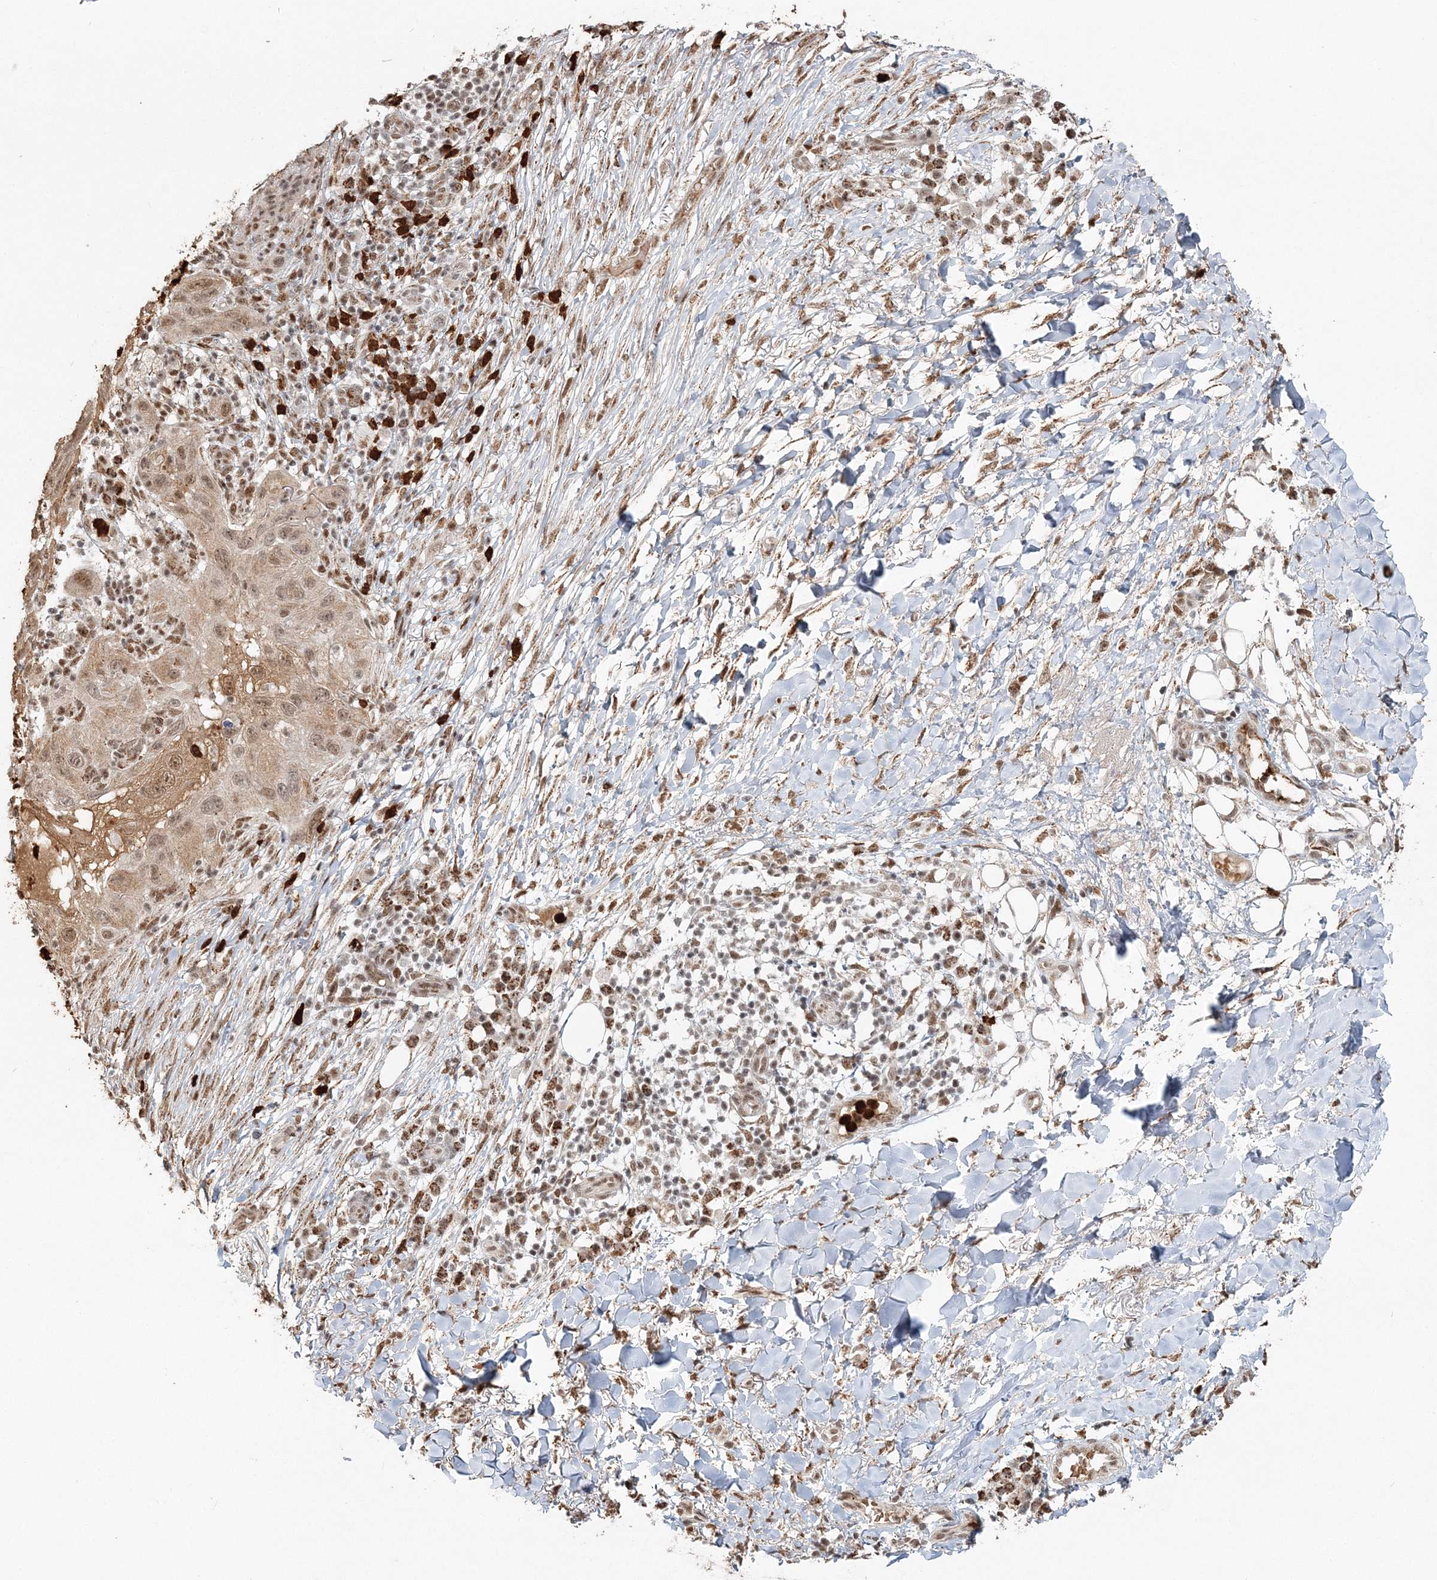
{"staining": {"intensity": "moderate", "quantity": ">75%", "location": "cytoplasmic/membranous,nuclear"}, "tissue": "skin cancer", "cell_type": "Tumor cells", "image_type": "cancer", "snomed": [{"axis": "morphology", "description": "Normal tissue, NOS"}, {"axis": "morphology", "description": "Squamous cell carcinoma, NOS"}, {"axis": "topography", "description": "Skin"}], "caption": "Immunohistochemistry (IHC) histopathology image of neoplastic tissue: skin cancer stained using immunohistochemistry (IHC) shows medium levels of moderate protein expression localized specifically in the cytoplasmic/membranous and nuclear of tumor cells, appearing as a cytoplasmic/membranous and nuclear brown color.", "gene": "QRICH1", "patient": {"sex": "female", "age": 96}}